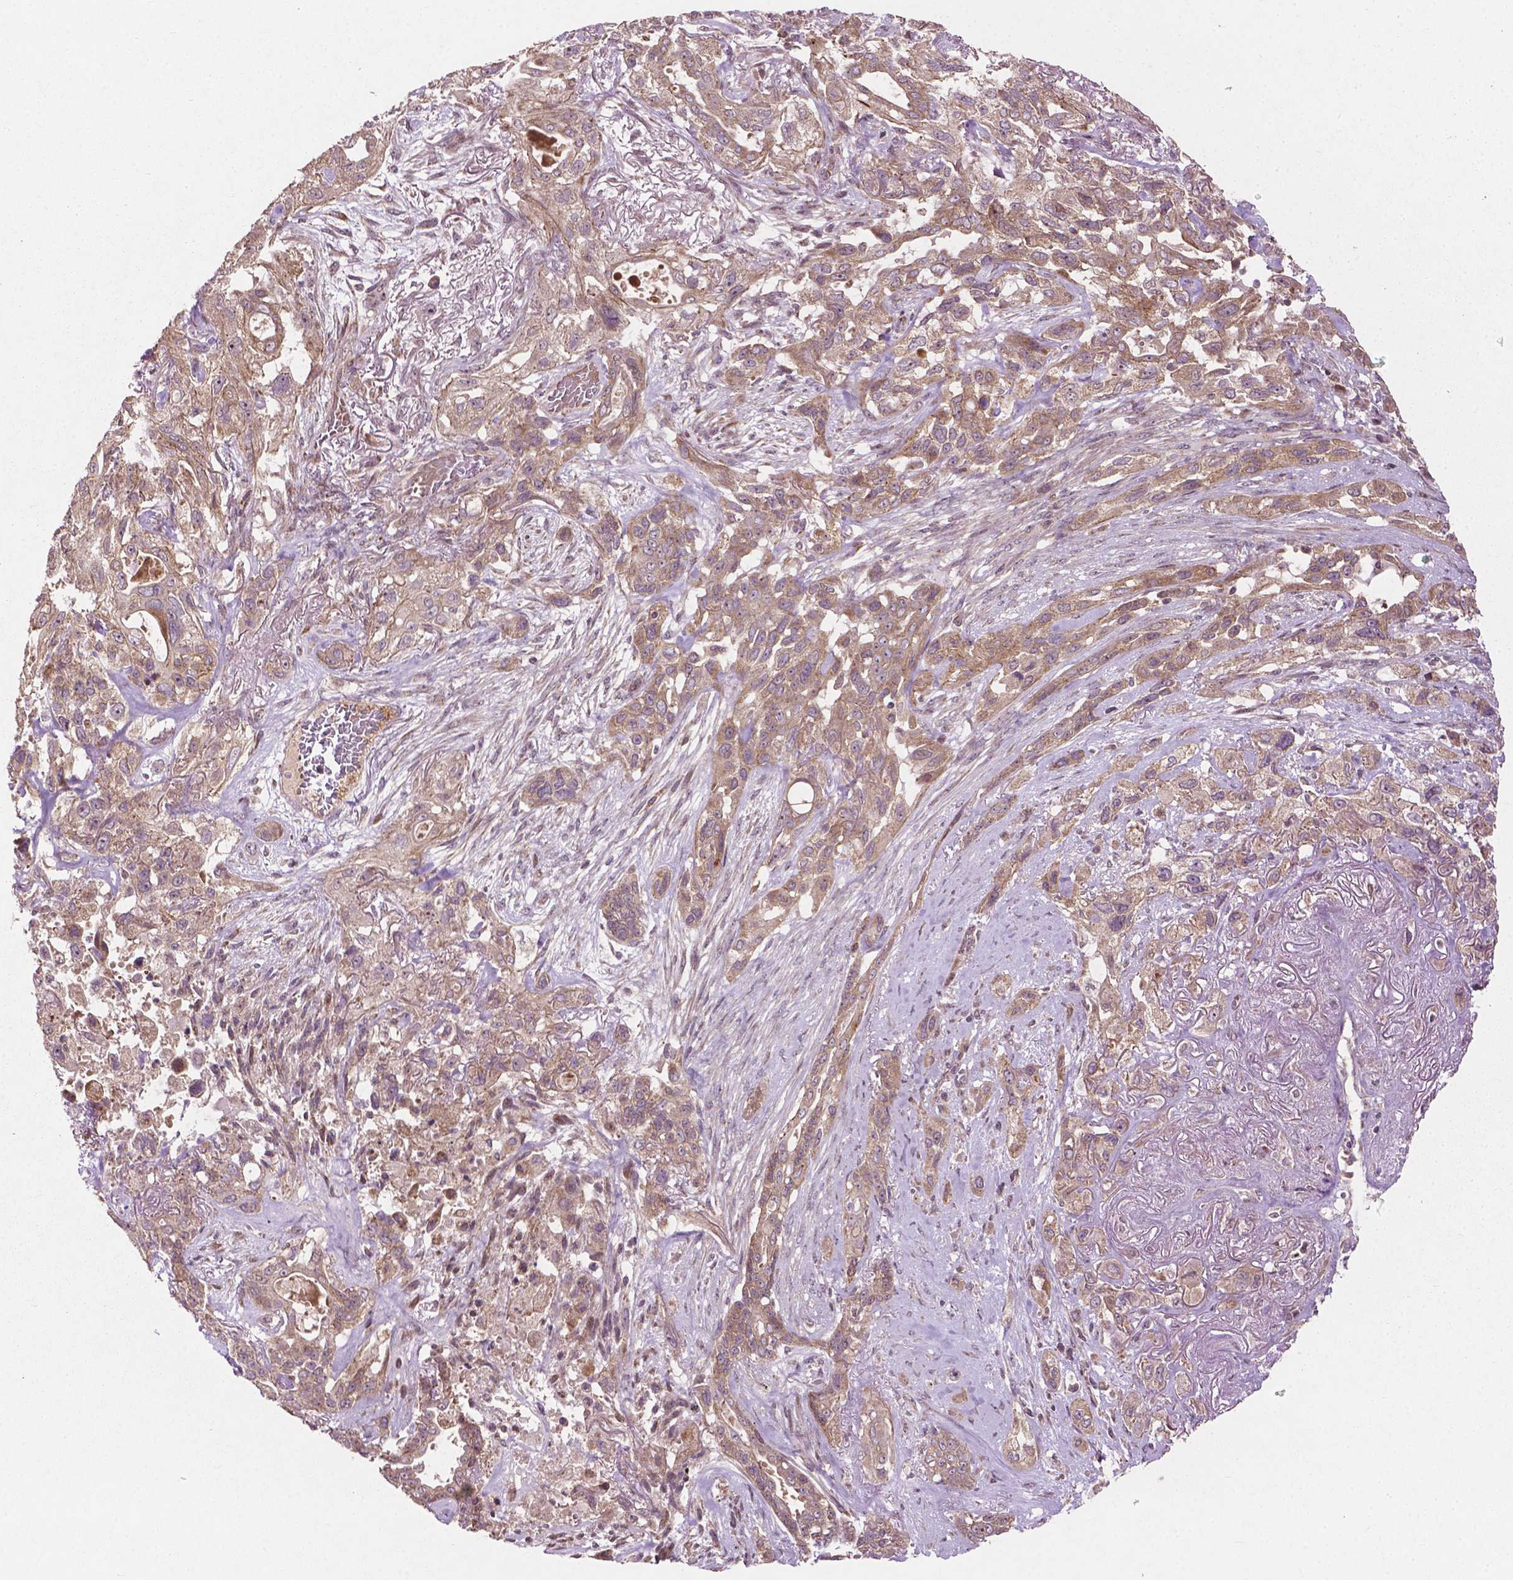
{"staining": {"intensity": "moderate", "quantity": ">75%", "location": "cytoplasmic/membranous"}, "tissue": "lung cancer", "cell_type": "Tumor cells", "image_type": "cancer", "snomed": [{"axis": "morphology", "description": "Squamous cell carcinoma, NOS"}, {"axis": "topography", "description": "Lung"}], "caption": "Immunohistochemical staining of human lung cancer (squamous cell carcinoma) reveals medium levels of moderate cytoplasmic/membranous staining in about >75% of tumor cells.", "gene": "B3GALNT2", "patient": {"sex": "female", "age": 70}}